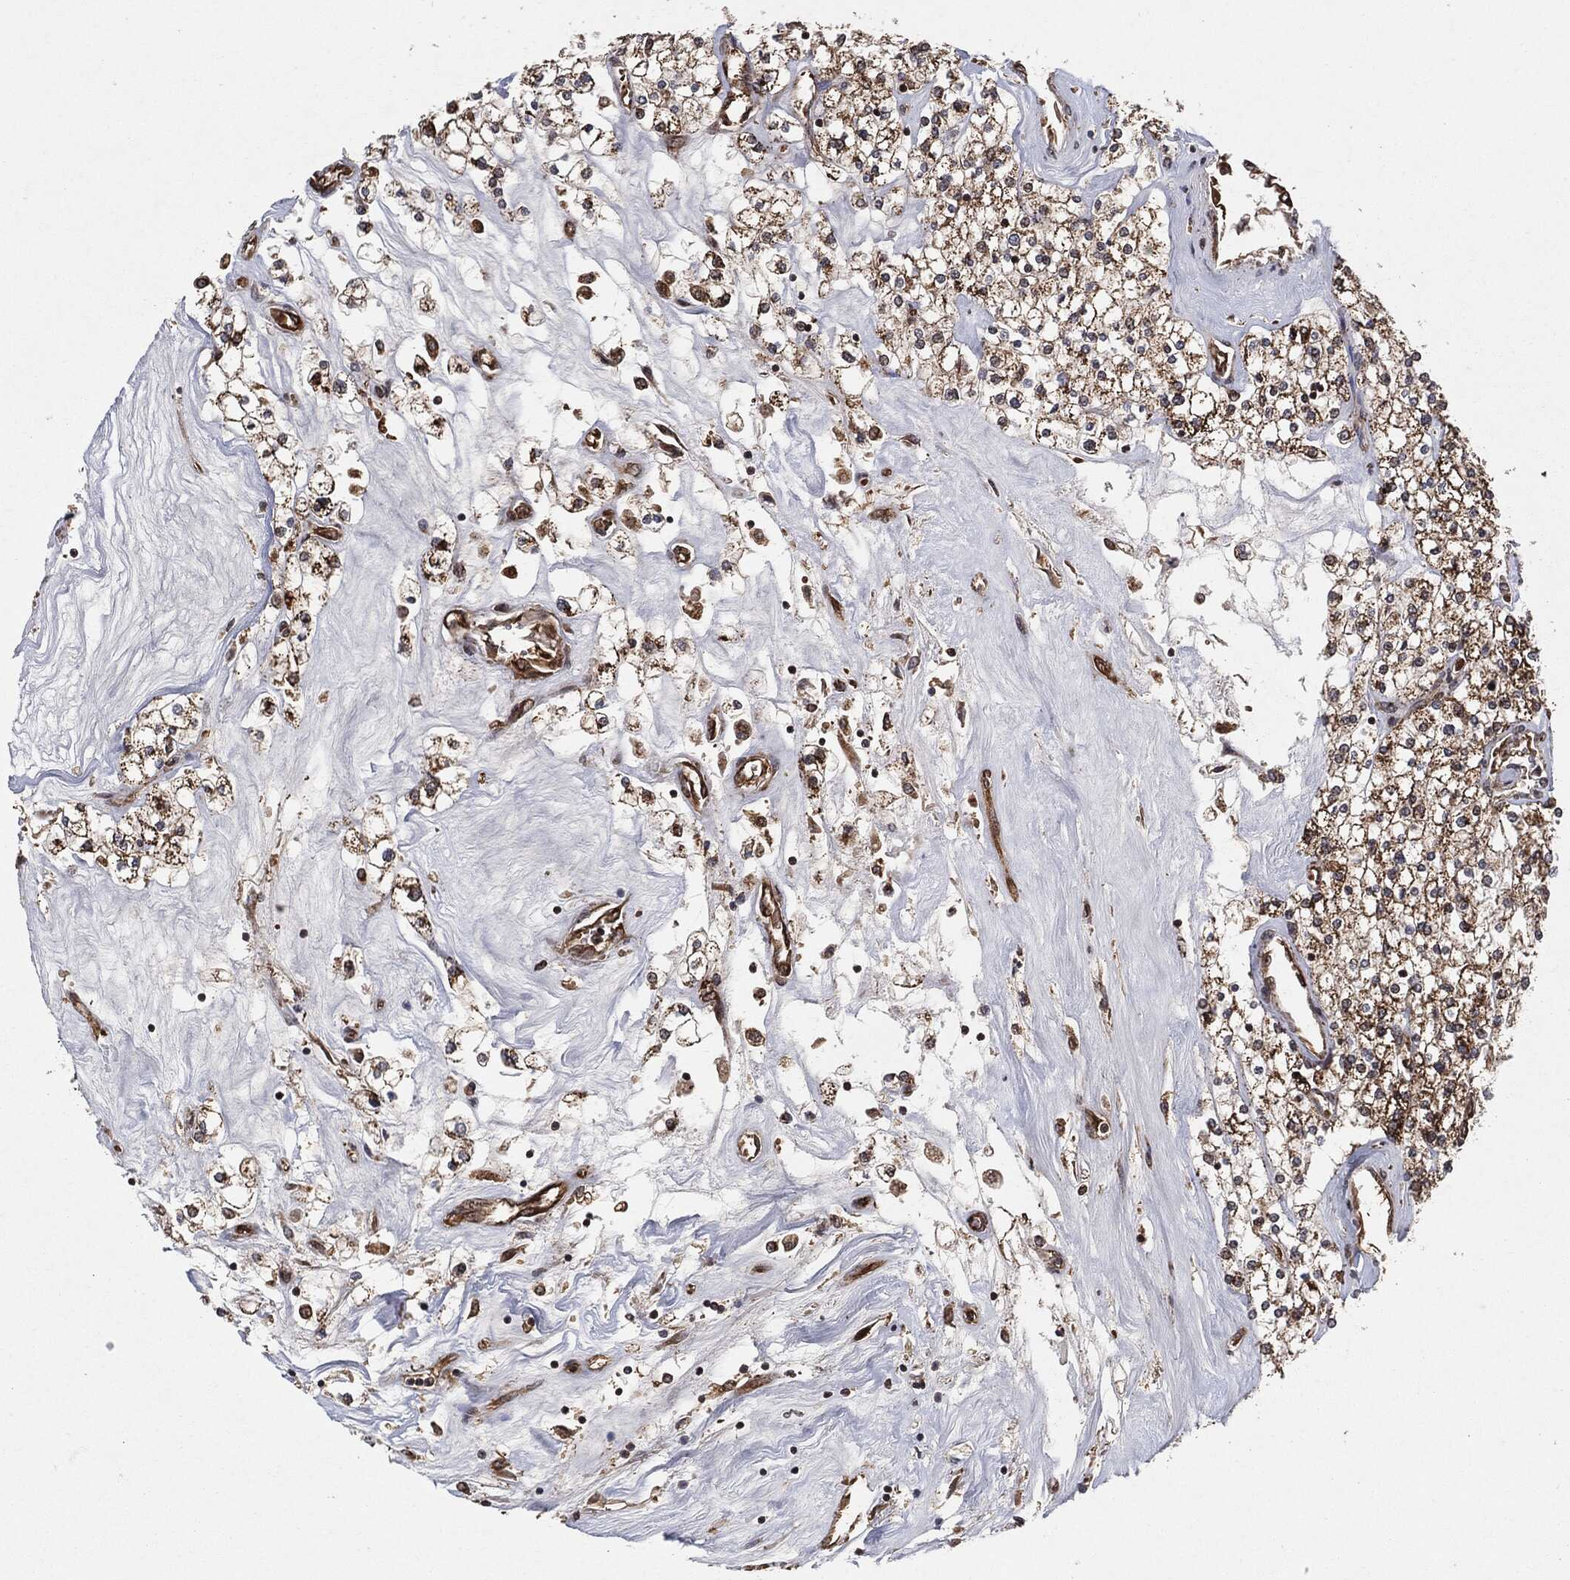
{"staining": {"intensity": "moderate", "quantity": ">75%", "location": "cytoplasmic/membranous"}, "tissue": "renal cancer", "cell_type": "Tumor cells", "image_type": "cancer", "snomed": [{"axis": "morphology", "description": "Adenocarcinoma, NOS"}, {"axis": "topography", "description": "Kidney"}], "caption": "This photomicrograph demonstrates IHC staining of renal cancer, with medium moderate cytoplasmic/membranous staining in about >75% of tumor cells.", "gene": "BCAR1", "patient": {"sex": "male", "age": 80}}